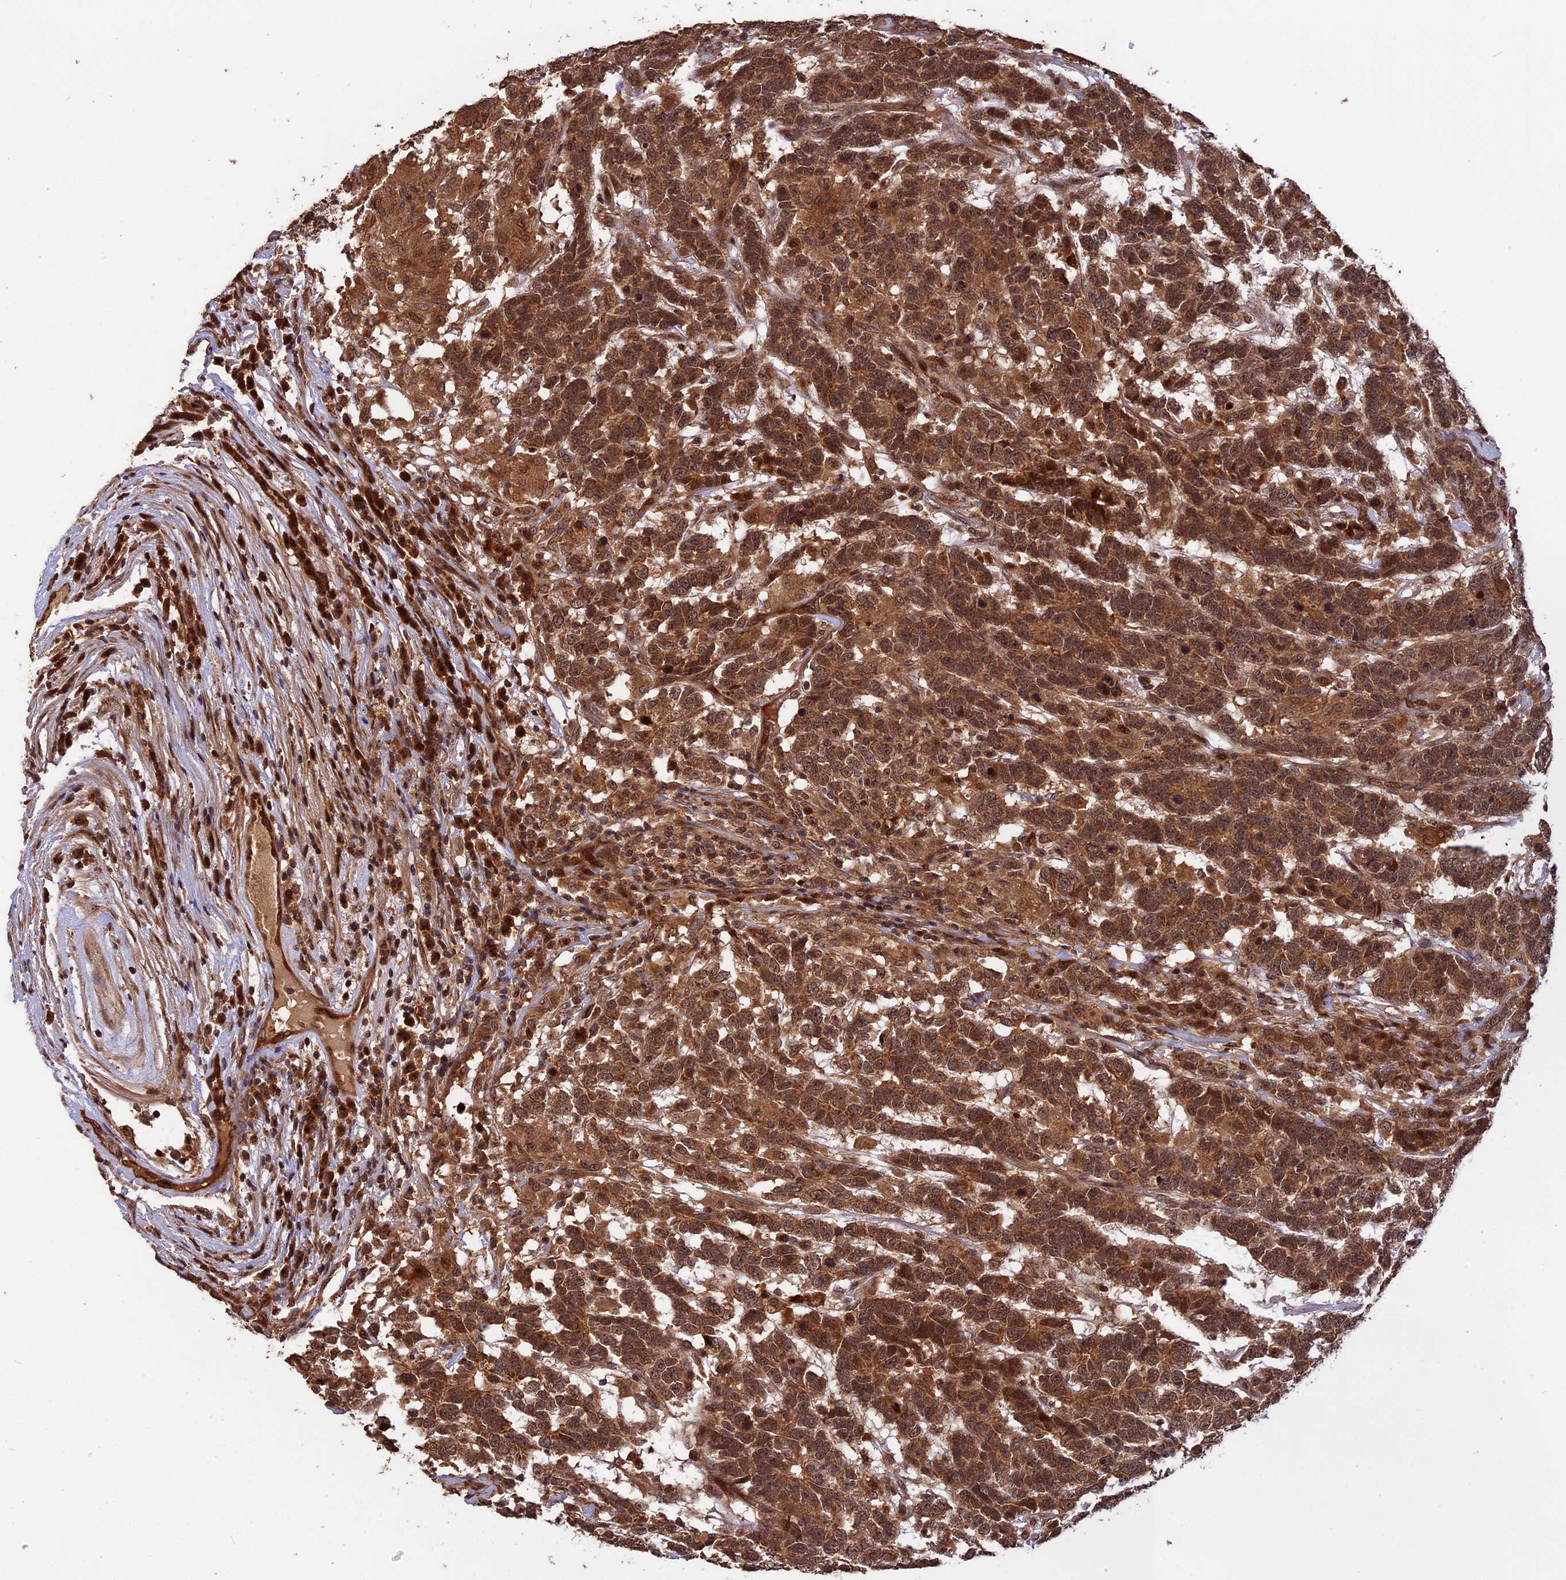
{"staining": {"intensity": "strong", "quantity": ">75%", "location": "cytoplasmic/membranous,nuclear"}, "tissue": "testis cancer", "cell_type": "Tumor cells", "image_type": "cancer", "snomed": [{"axis": "morphology", "description": "Carcinoma, Embryonal, NOS"}, {"axis": "topography", "description": "Testis"}], "caption": "High-power microscopy captured an immunohistochemistry (IHC) histopathology image of embryonal carcinoma (testis), revealing strong cytoplasmic/membranous and nuclear expression in approximately >75% of tumor cells.", "gene": "ESCO1", "patient": {"sex": "male", "age": 26}}